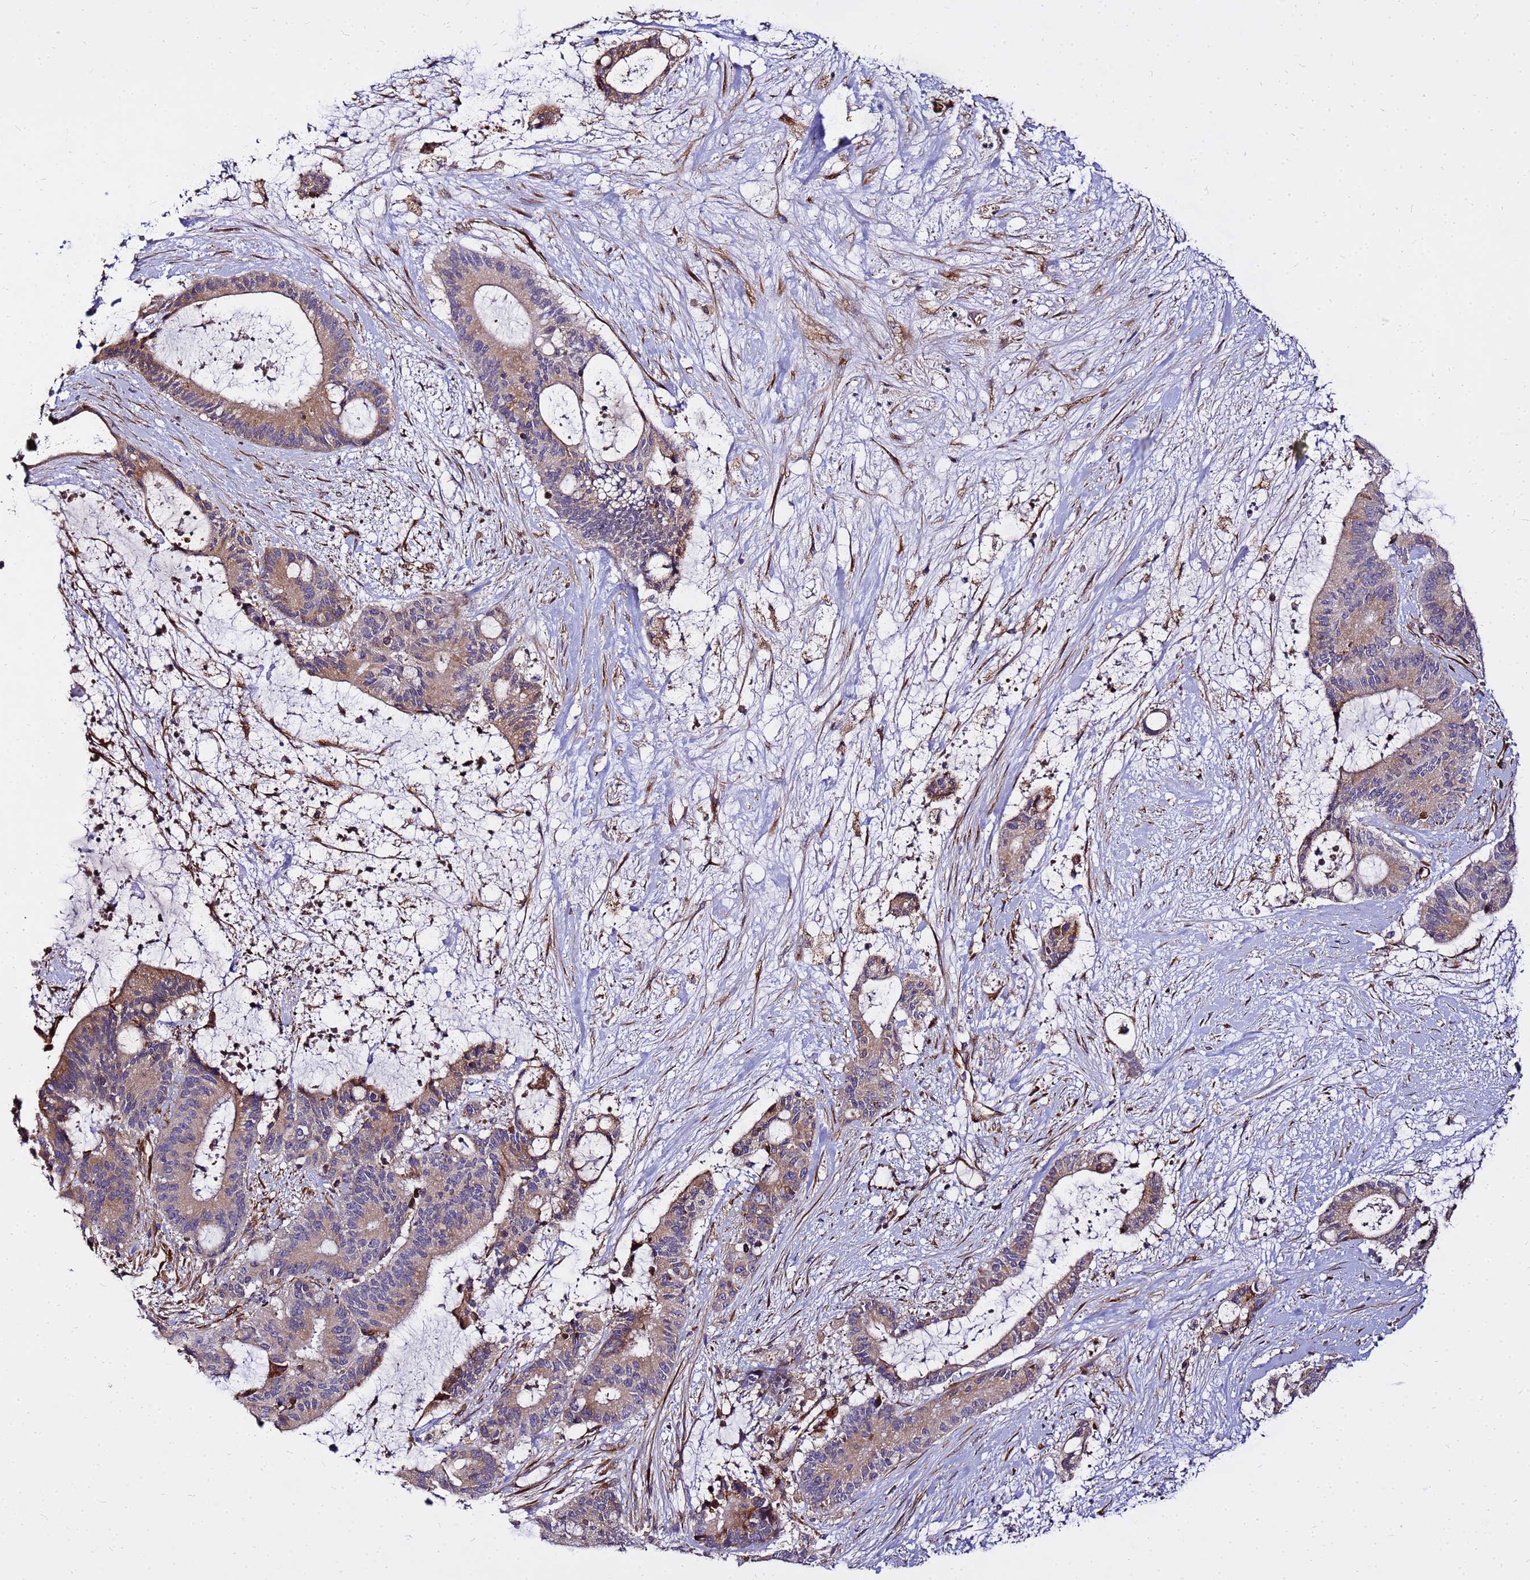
{"staining": {"intensity": "moderate", "quantity": ">75%", "location": "cytoplasmic/membranous"}, "tissue": "liver cancer", "cell_type": "Tumor cells", "image_type": "cancer", "snomed": [{"axis": "morphology", "description": "Normal tissue, NOS"}, {"axis": "morphology", "description": "Cholangiocarcinoma"}, {"axis": "topography", "description": "Liver"}, {"axis": "topography", "description": "Peripheral nerve tissue"}], "caption": "Immunohistochemical staining of human cholangiocarcinoma (liver) exhibits moderate cytoplasmic/membranous protein positivity in approximately >75% of tumor cells.", "gene": "WWC2", "patient": {"sex": "female", "age": 73}}